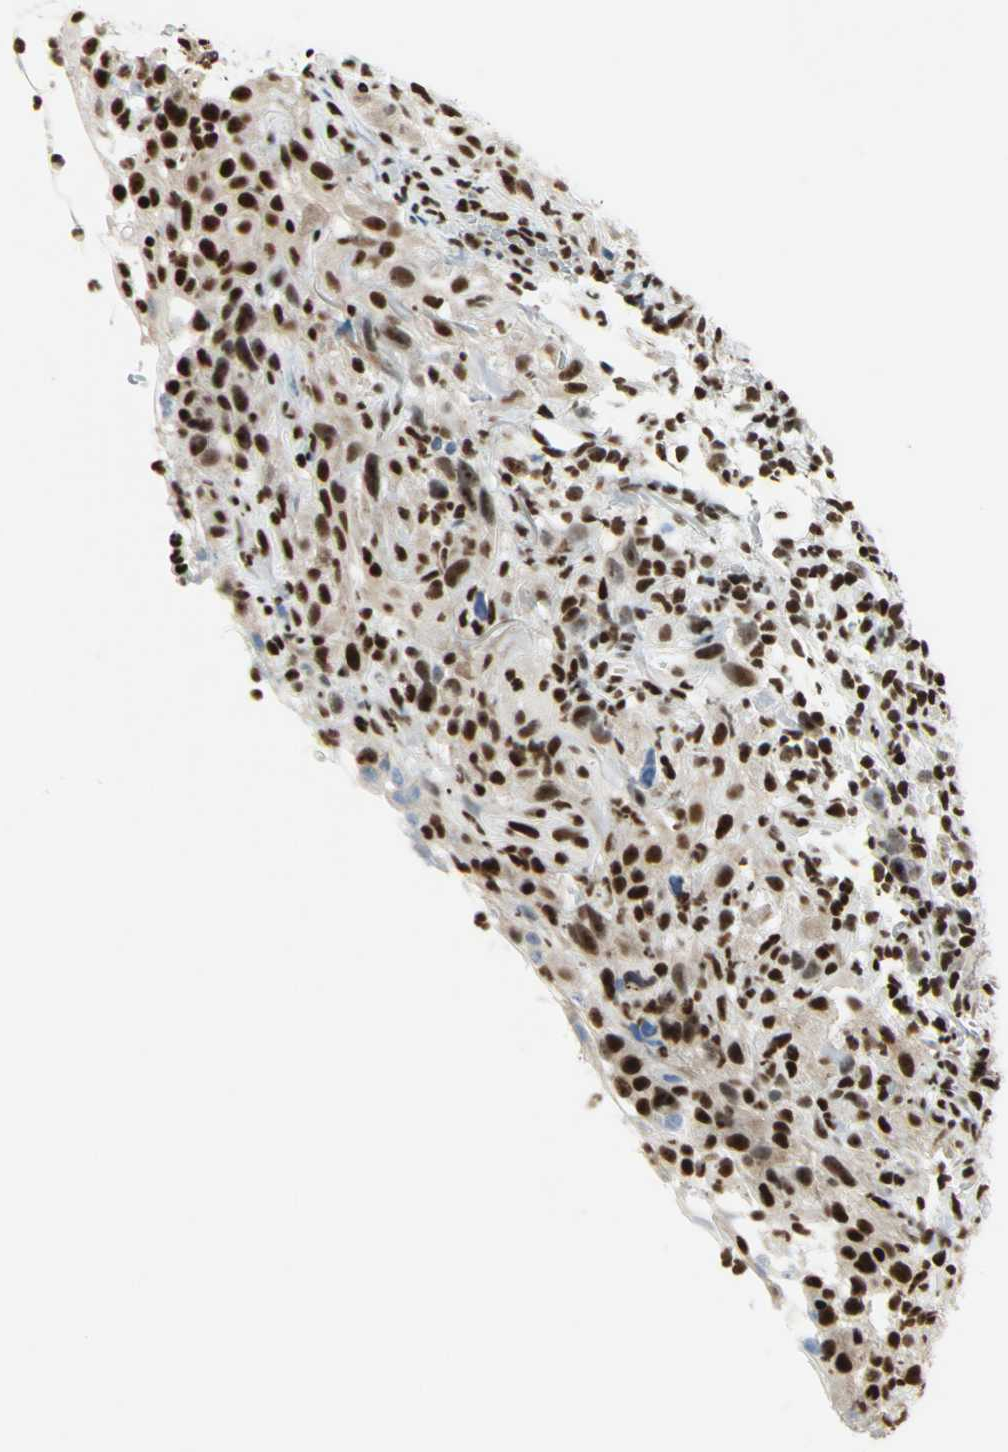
{"staining": {"intensity": "strong", "quantity": ">75%", "location": "nuclear"}, "tissue": "thyroid cancer", "cell_type": "Tumor cells", "image_type": "cancer", "snomed": [{"axis": "morphology", "description": "Carcinoma, NOS"}, {"axis": "topography", "description": "Thyroid gland"}], "caption": "Brown immunohistochemical staining in human thyroid carcinoma exhibits strong nuclear expression in about >75% of tumor cells.", "gene": "HMGB1", "patient": {"sex": "female", "age": 77}}